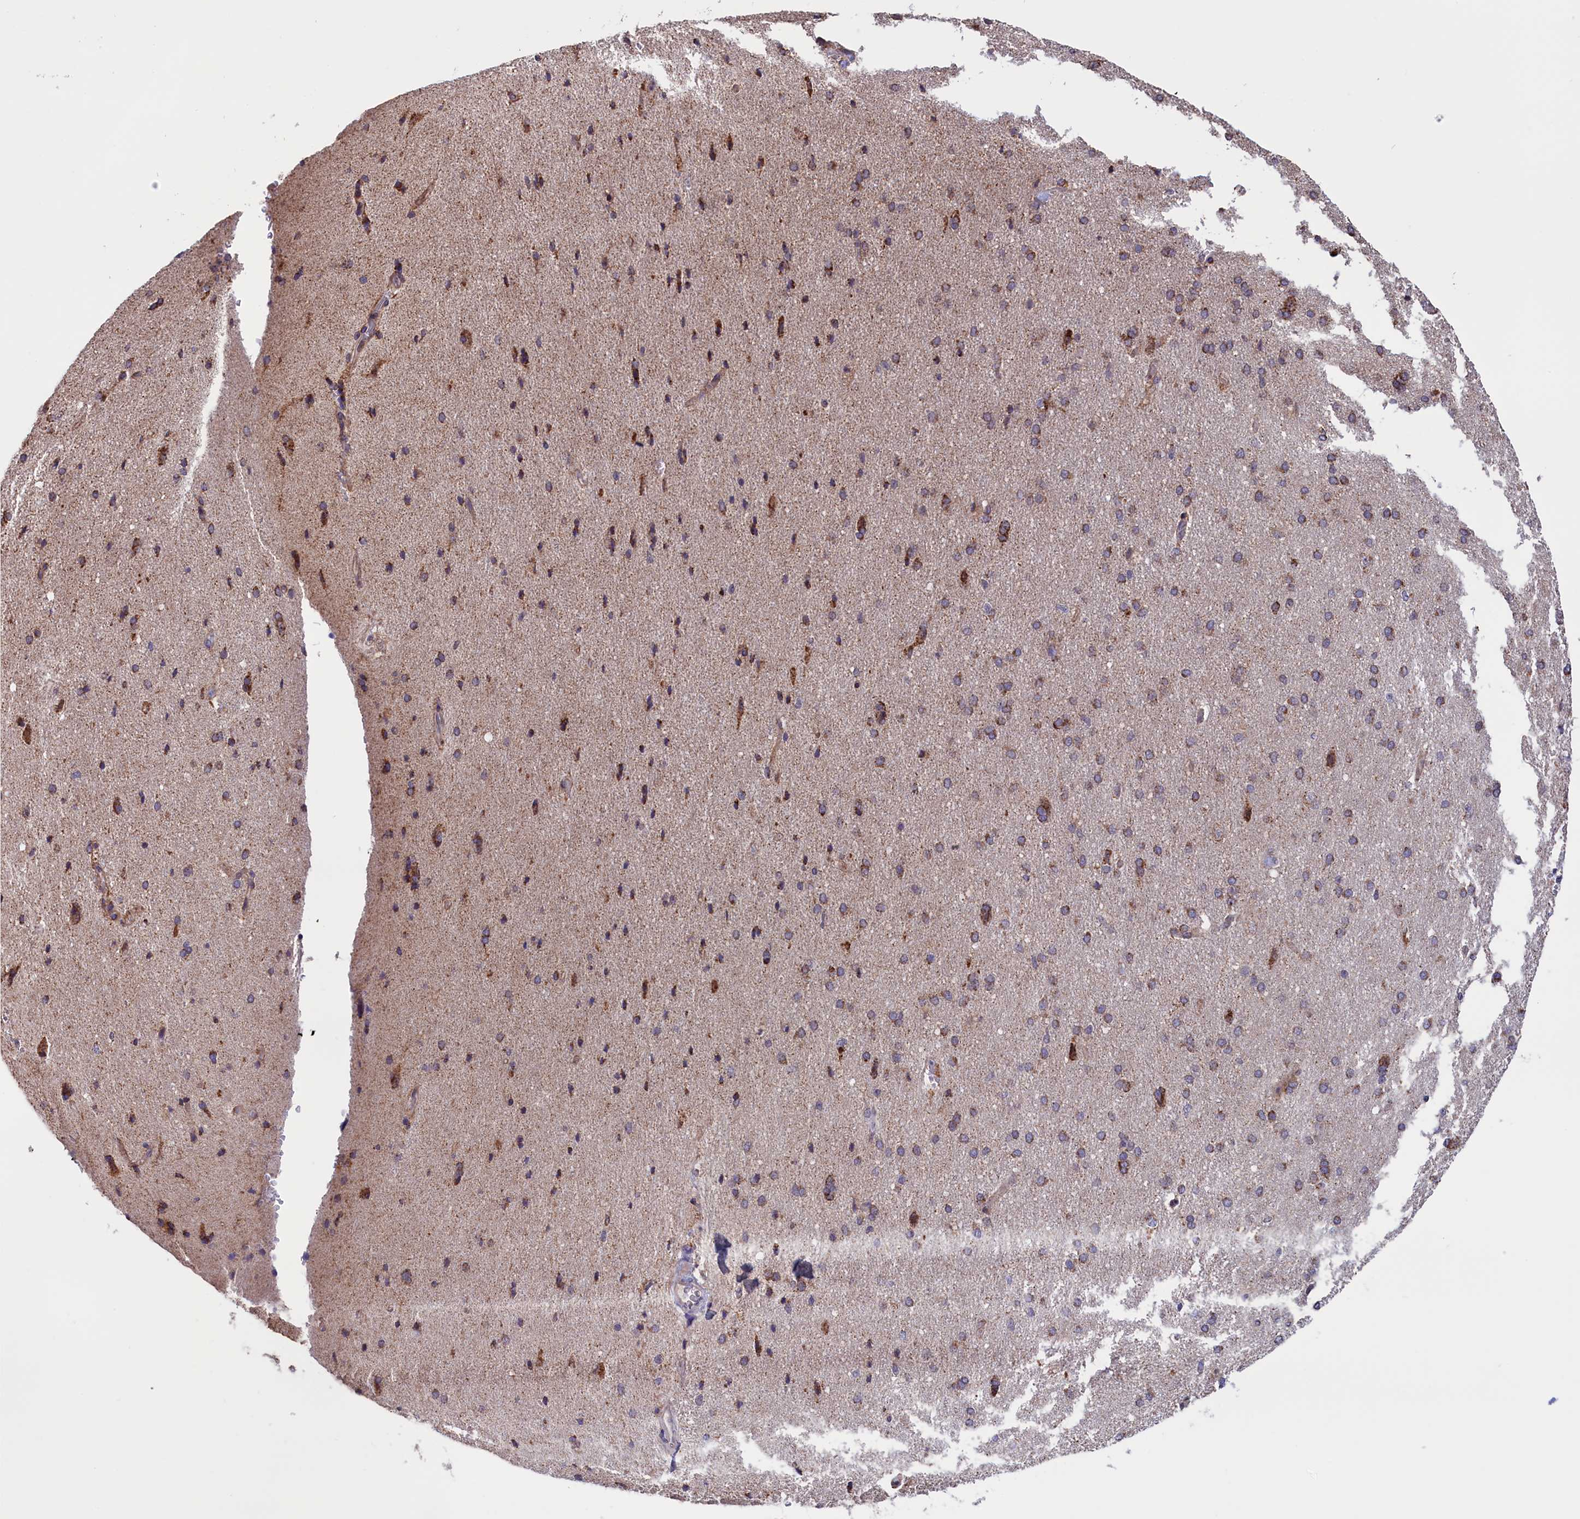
{"staining": {"intensity": "weak", "quantity": "25%-75%", "location": "cytoplasmic/membranous"}, "tissue": "cerebral cortex", "cell_type": "Endothelial cells", "image_type": "normal", "snomed": [{"axis": "morphology", "description": "Normal tissue, NOS"}, {"axis": "topography", "description": "Cerebral cortex"}], "caption": "Immunohistochemistry (IHC) (DAB) staining of unremarkable human cerebral cortex shows weak cytoplasmic/membranous protein expression in about 25%-75% of endothelial cells.", "gene": "TIMM44", "patient": {"sex": "male", "age": 62}}